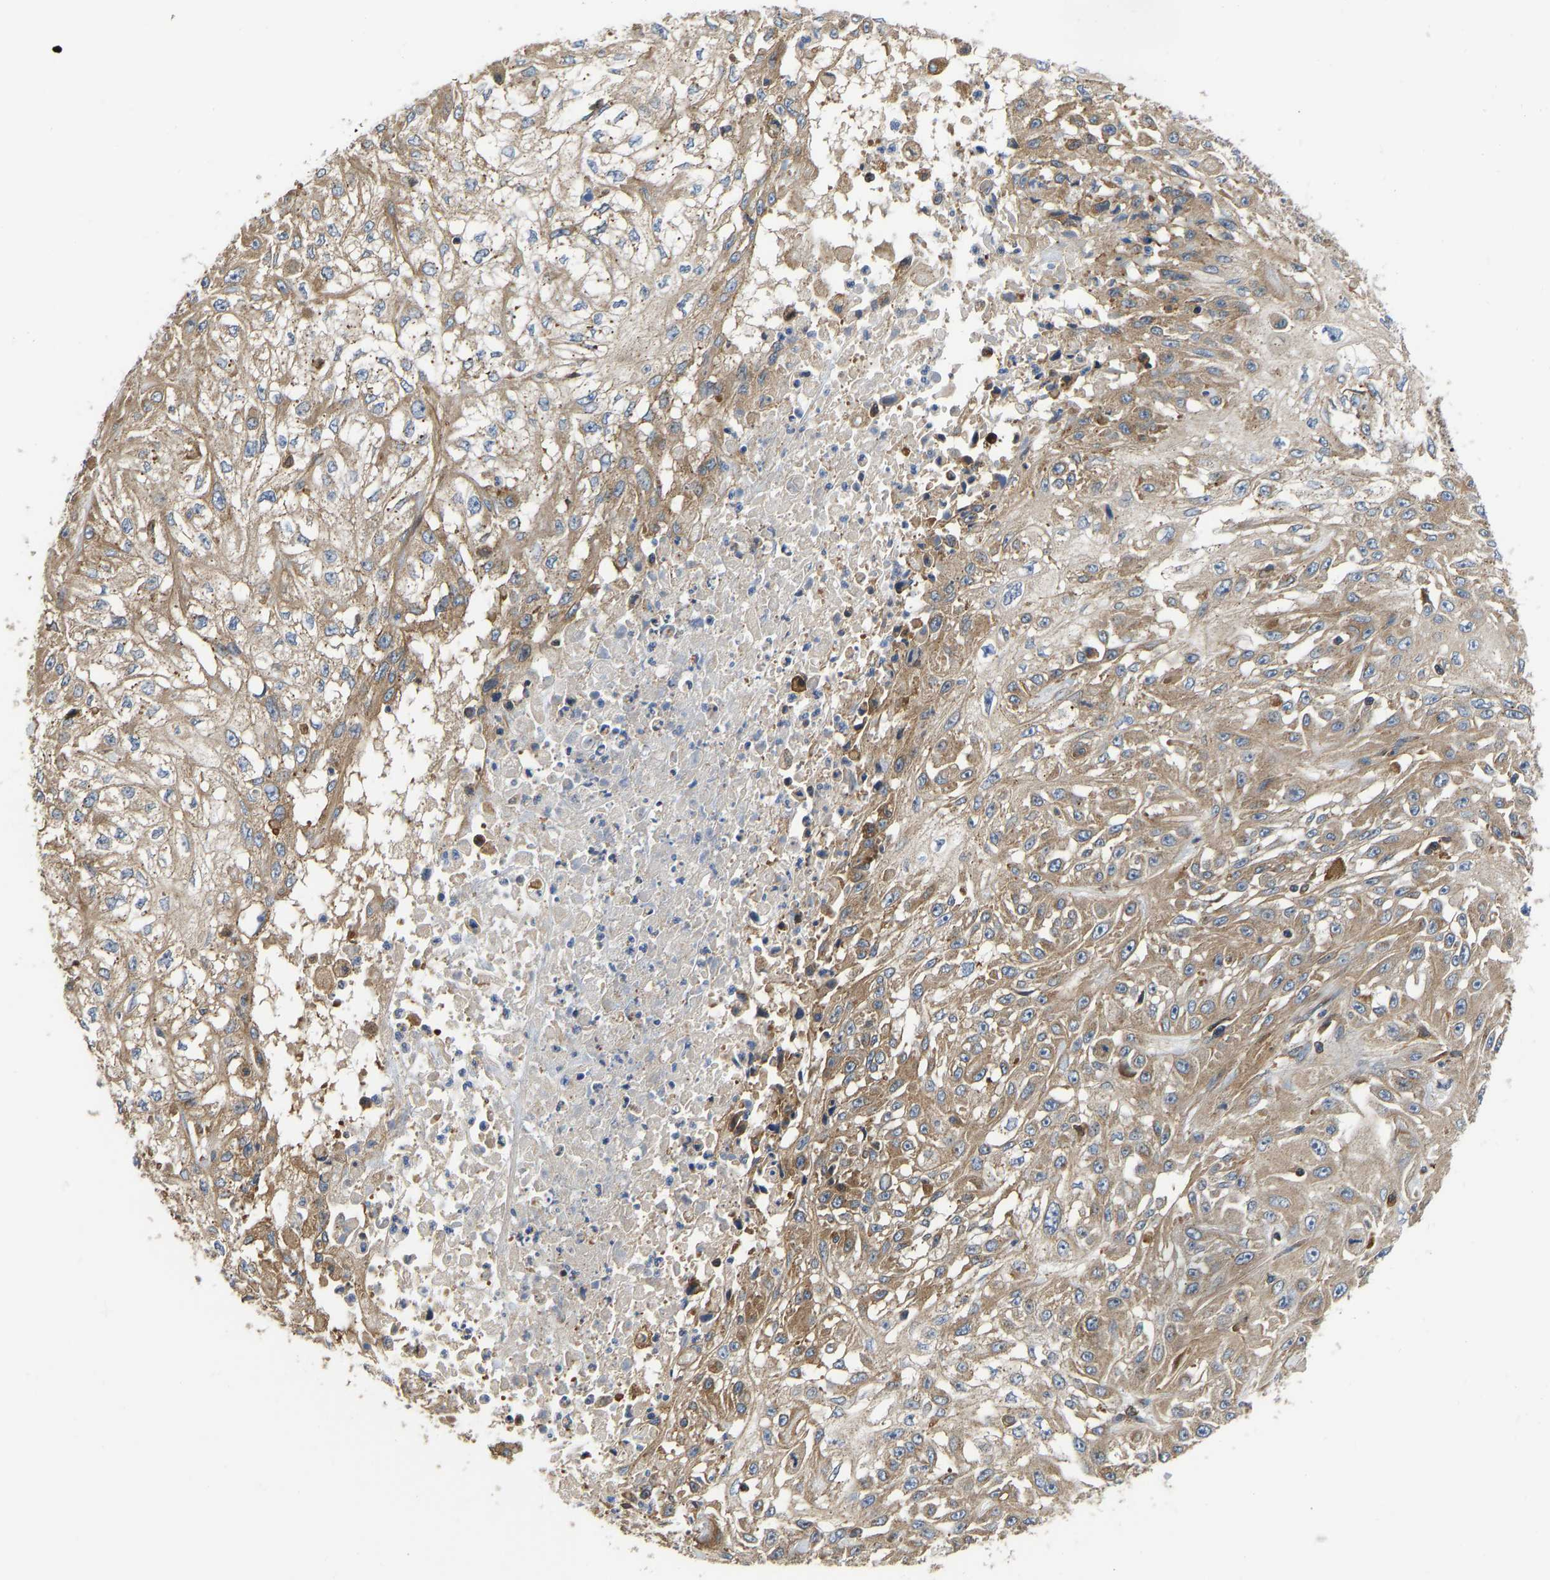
{"staining": {"intensity": "moderate", "quantity": ">75%", "location": "cytoplasmic/membranous"}, "tissue": "skin cancer", "cell_type": "Tumor cells", "image_type": "cancer", "snomed": [{"axis": "morphology", "description": "Squamous cell carcinoma, NOS"}, {"axis": "morphology", "description": "Squamous cell carcinoma, metastatic, NOS"}, {"axis": "topography", "description": "Skin"}, {"axis": "topography", "description": "Lymph node"}], "caption": "High-magnification brightfield microscopy of skin metastatic squamous cell carcinoma stained with DAB (brown) and counterstained with hematoxylin (blue). tumor cells exhibit moderate cytoplasmic/membranous expression is present in approximately>75% of cells.", "gene": "FLNB", "patient": {"sex": "male", "age": 75}}